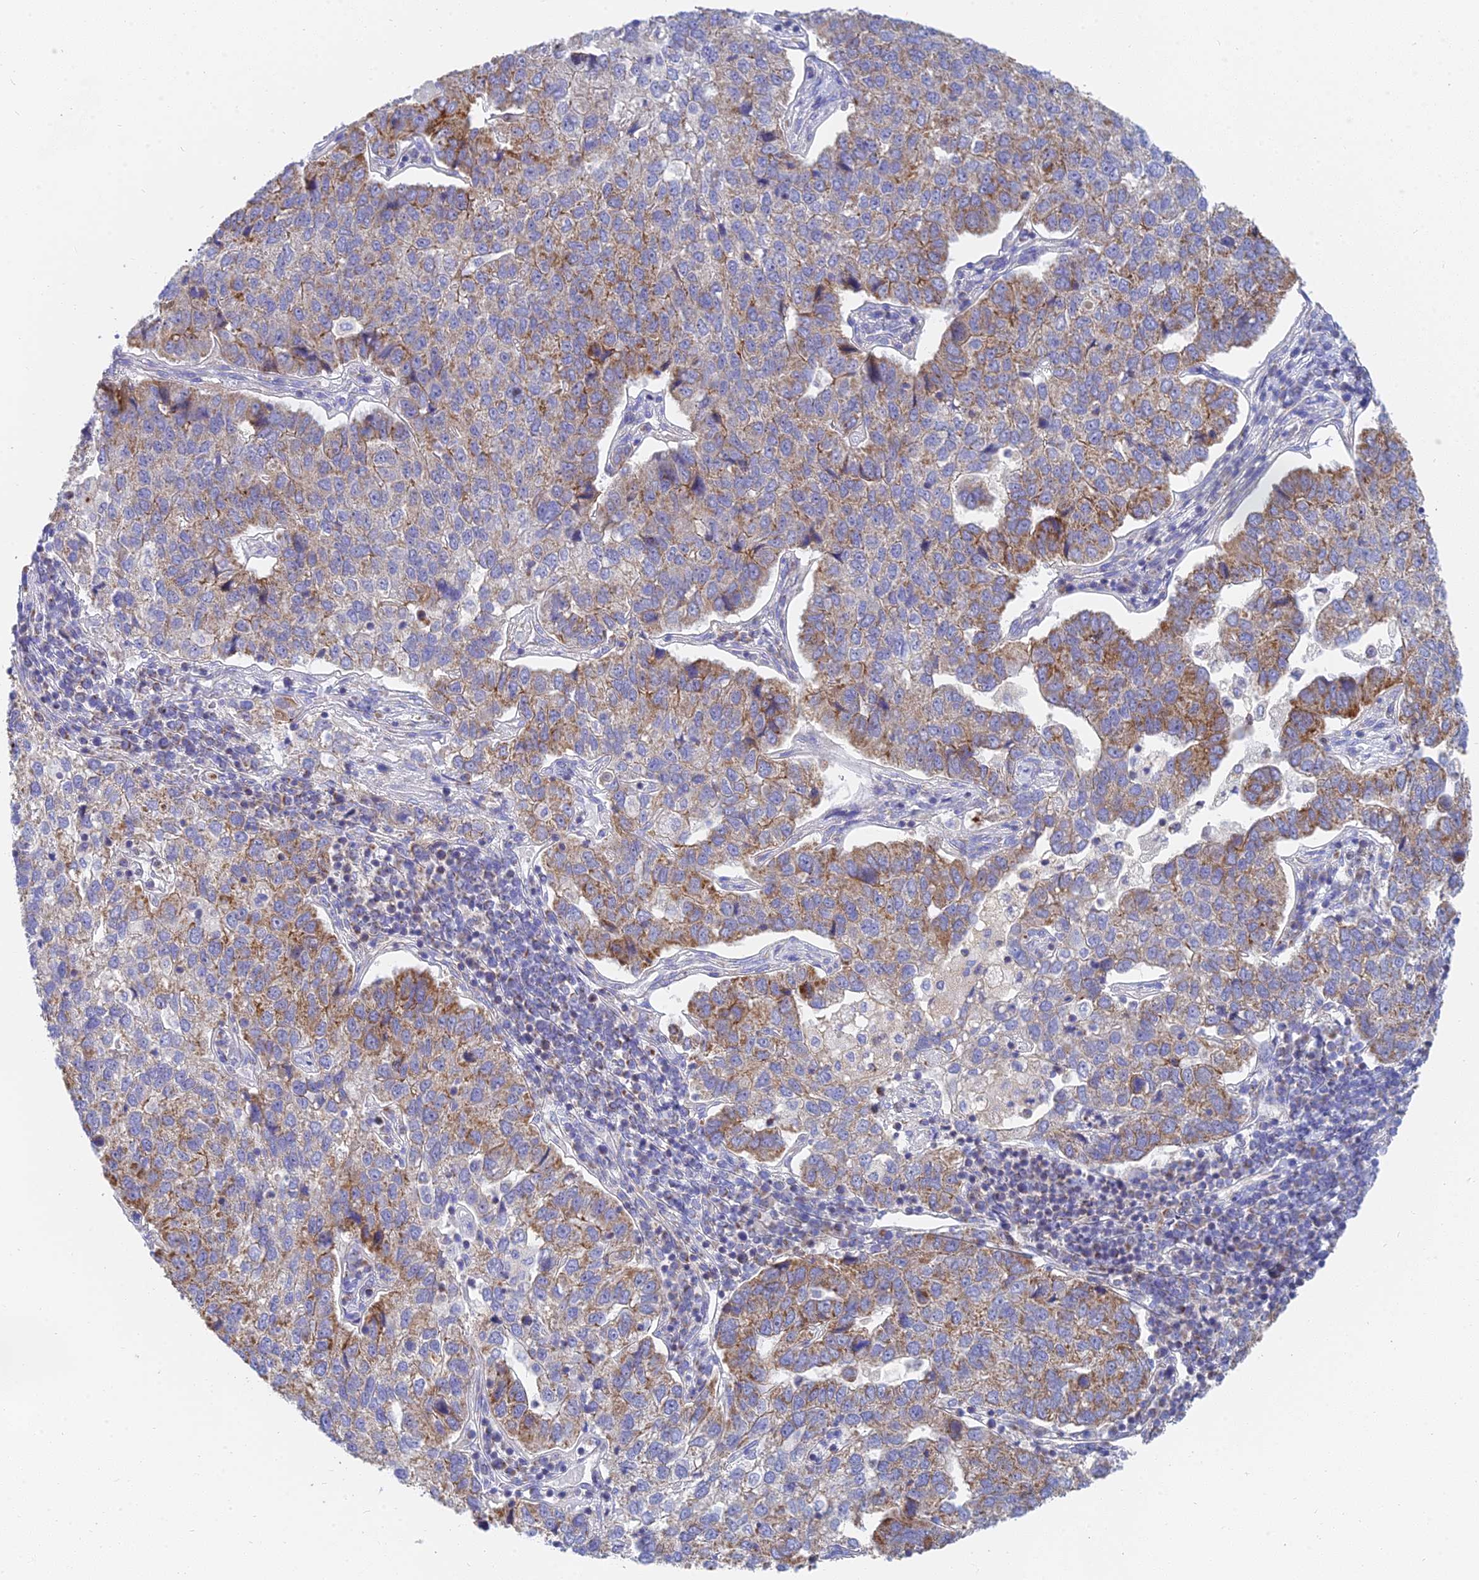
{"staining": {"intensity": "moderate", "quantity": "25%-75%", "location": "cytoplasmic/membranous"}, "tissue": "pancreatic cancer", "cell_type": "Tumor cells", "image_type": "cancer", "snomed": [{"axis": "morphology", "description": "Adenocarcinoma, NOS"}, {"axis": "topography", "description": "Pancreas"}], "caption": "Pancreatic cancer stained with DAB immunohistochemistry reveals medium levels of moderate cytoplasmic/membranous staining in about 25%-75% of tumor cells. The staining was performed using DAB, with brown indicating positive protein expression. Nuclei are stained blue with hematoxylin.", "gene": "MRPL15", "patient": {"sex": "female", "age": 61}}